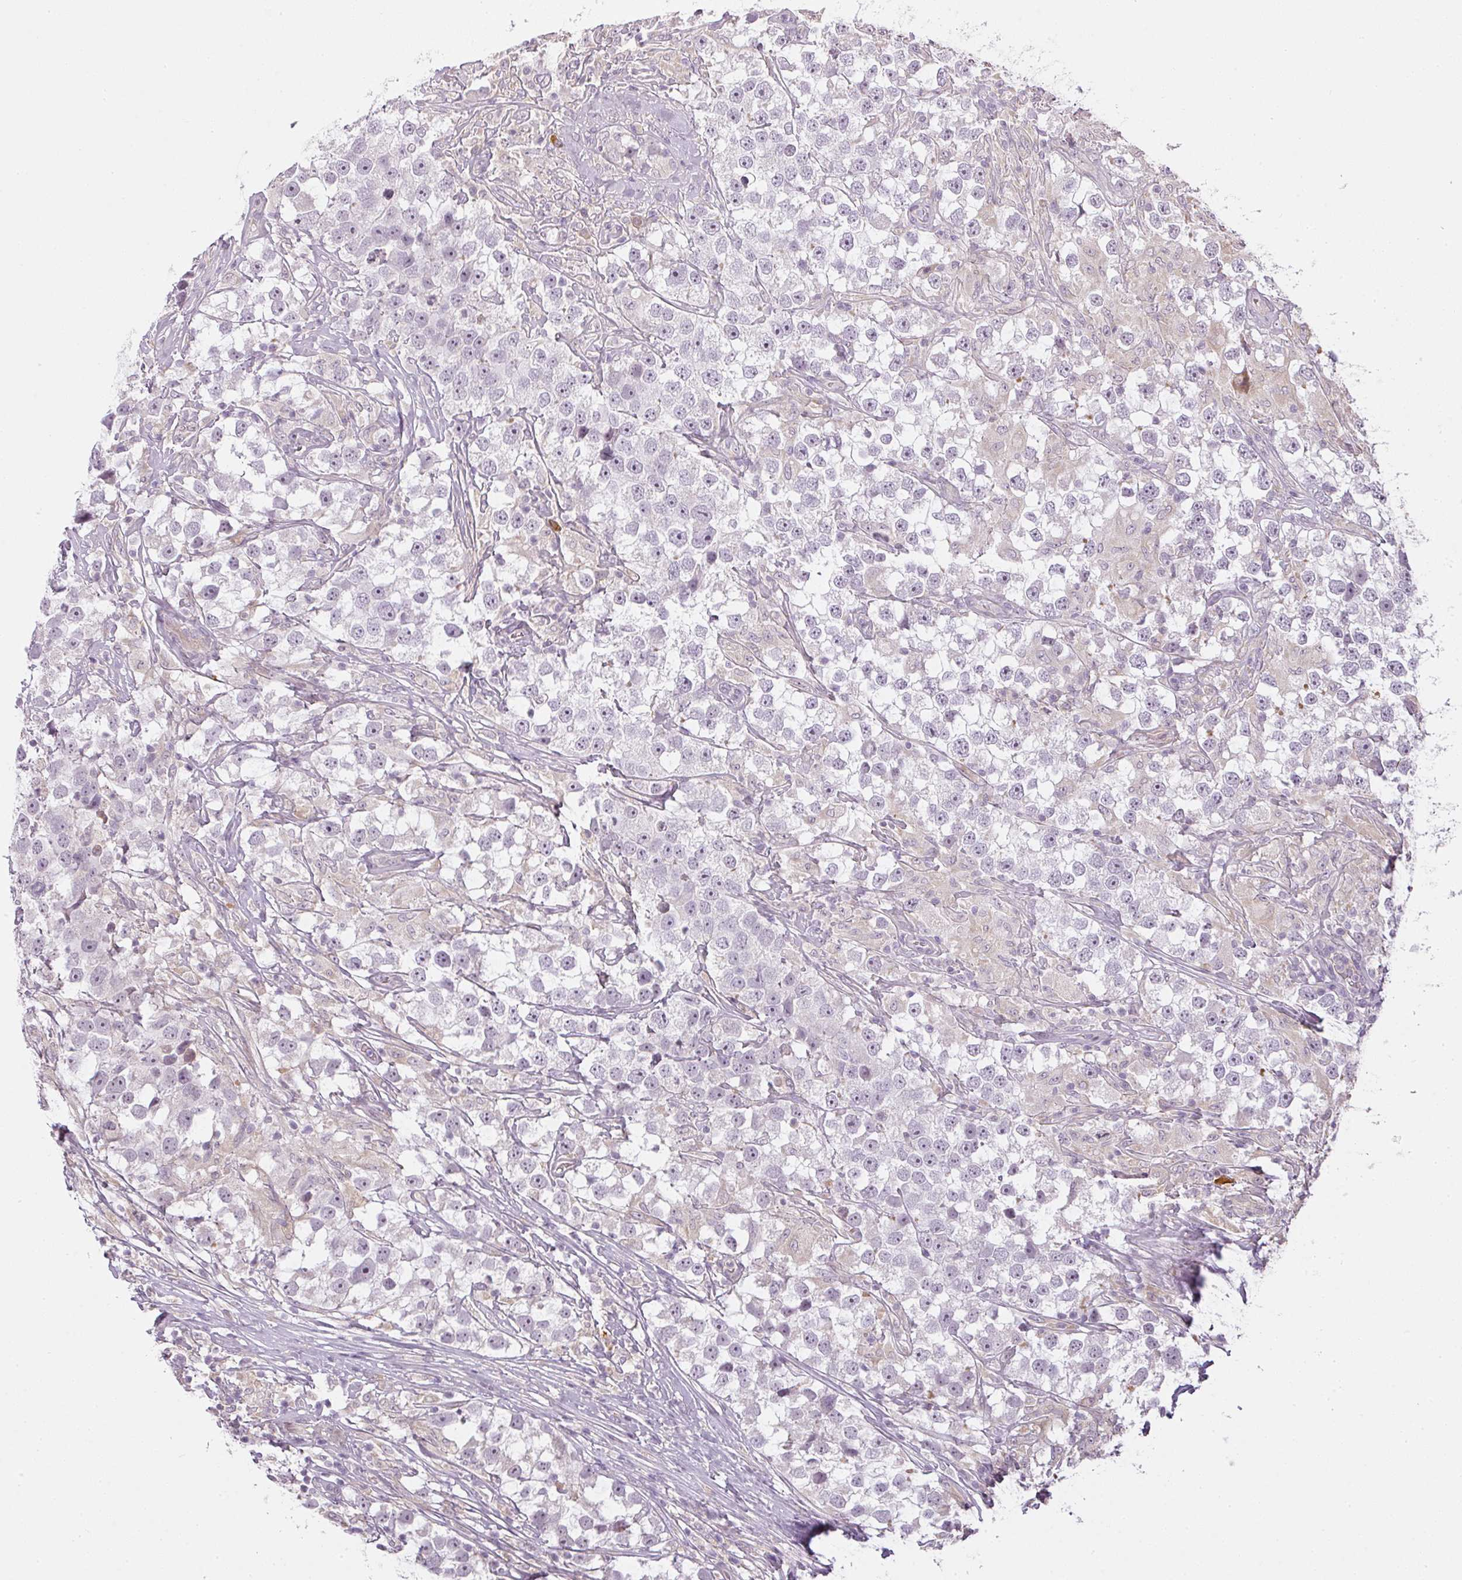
{"staining": {"intensity": "negative", "quantity": "none", "location": "none"}, "tissue": "testis cancer", "cell_type": "Tumor cells", "image_type": "cancer", "snomed": [{"axis": "morphology", "description": "Seminoma, NOS"}, {"axis": "topography", "description": "Testis"}], "caption": "Micrograph shows no protein staining in tumor cells of testis cancer tissue. The staining was performed using DAB to visualize the protein expression in brown, while the nuclei were stained in blue with hematoxylin (Magnification: 20x).", "gene": "MED19", "patient": {"sex": "male", "age": 46}}